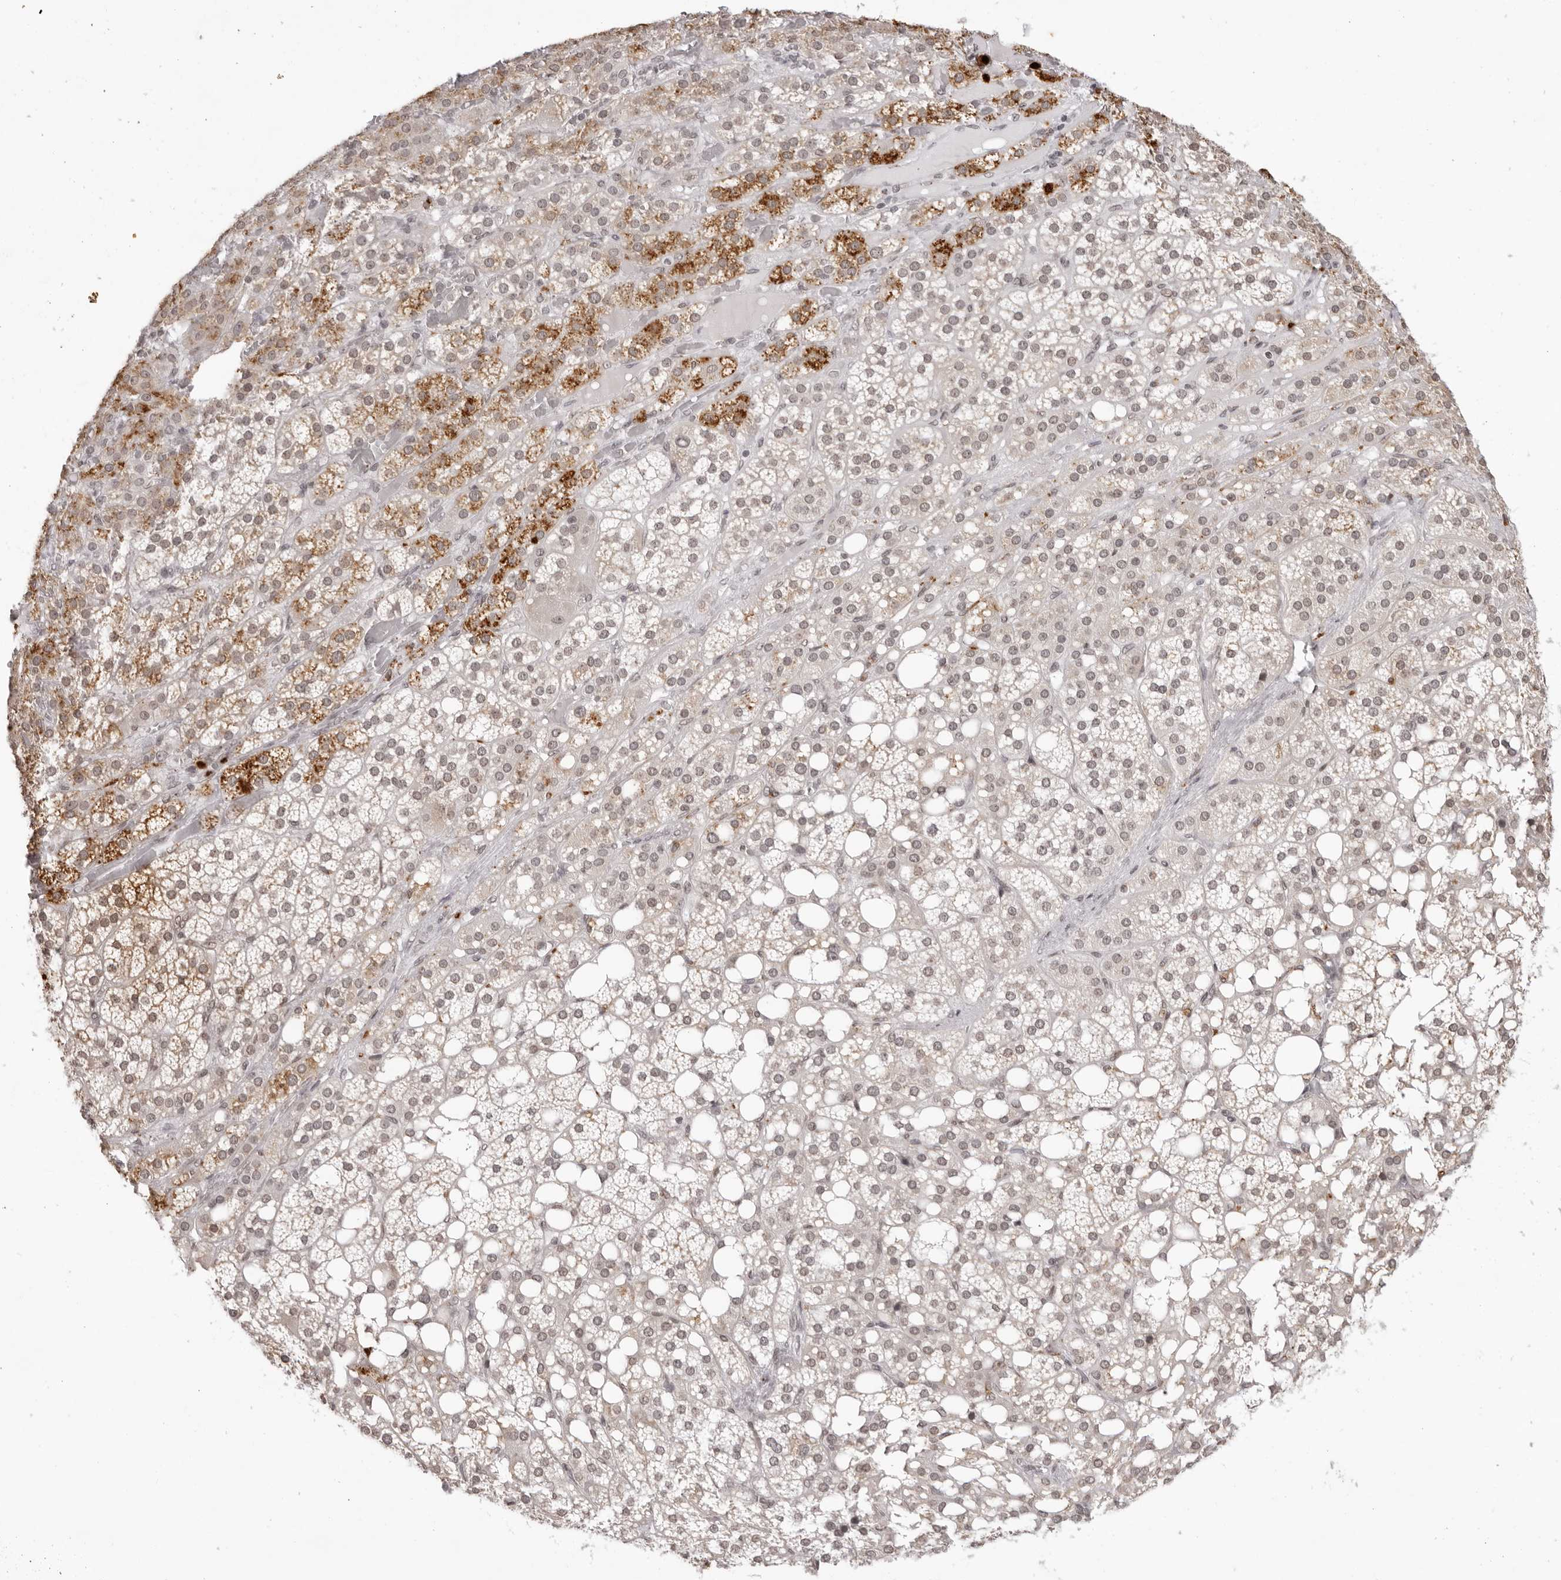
{"staining": {"intensity": "strong", "quantity": "<25%", "location": "cytoplasmic/membranous"}, "tissue": "adrenal gland", "cell_type": "Glandular cells", "image_type": "normal", "snomed": [{"axis": "morphology", "description": "Normal tissue, NOS"}, {"axis": "topography", "description": "Adrenal gland"}], "caption": "The photomicrograph reveals staining of unremarkable adrenal gland, revealing strong cytoplasmic/membranous protein expression (brown color) within glandular cells.", "gene": "NTM", "patient": {"sex": "female", "age": 59}}